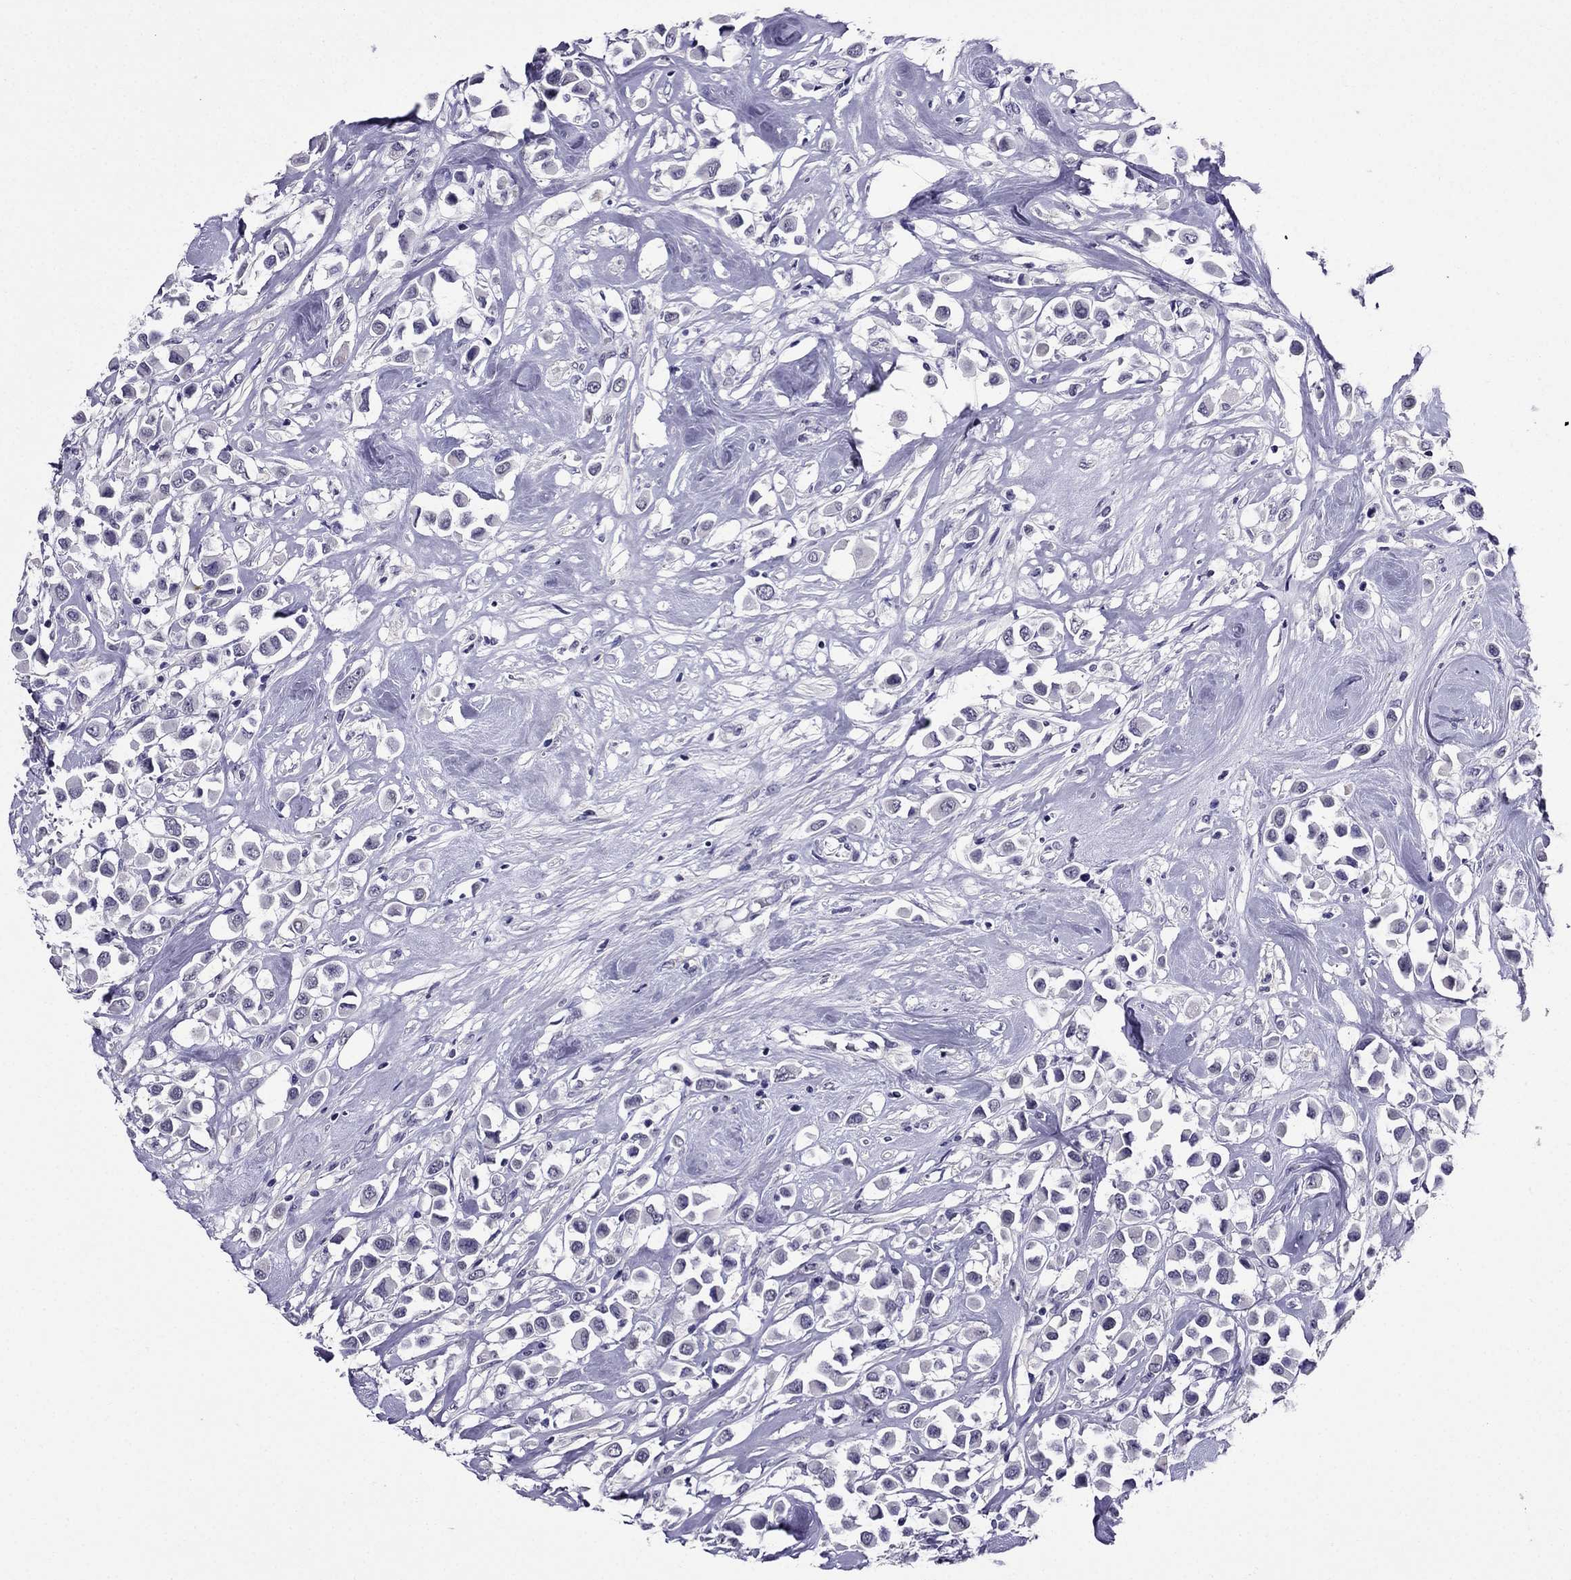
{"staining": {"intensity": "negative", "quantity": "none", "location": "none"}, "tissue": "breast cancer", "cell_type": "Tumor cells", "image_type": "cancer", "snomed": [{"axis": "morphology", "description": "Duct carcinoma"}, {"axis": "topography", "description": "Breast"}], "caption": "Human intraductal carcinoma (breast) stained for a protein using IHC reveals no staining in tumor cells.", "gene": "OLFM4", "patient": {"sex": "female", "age": 61}}